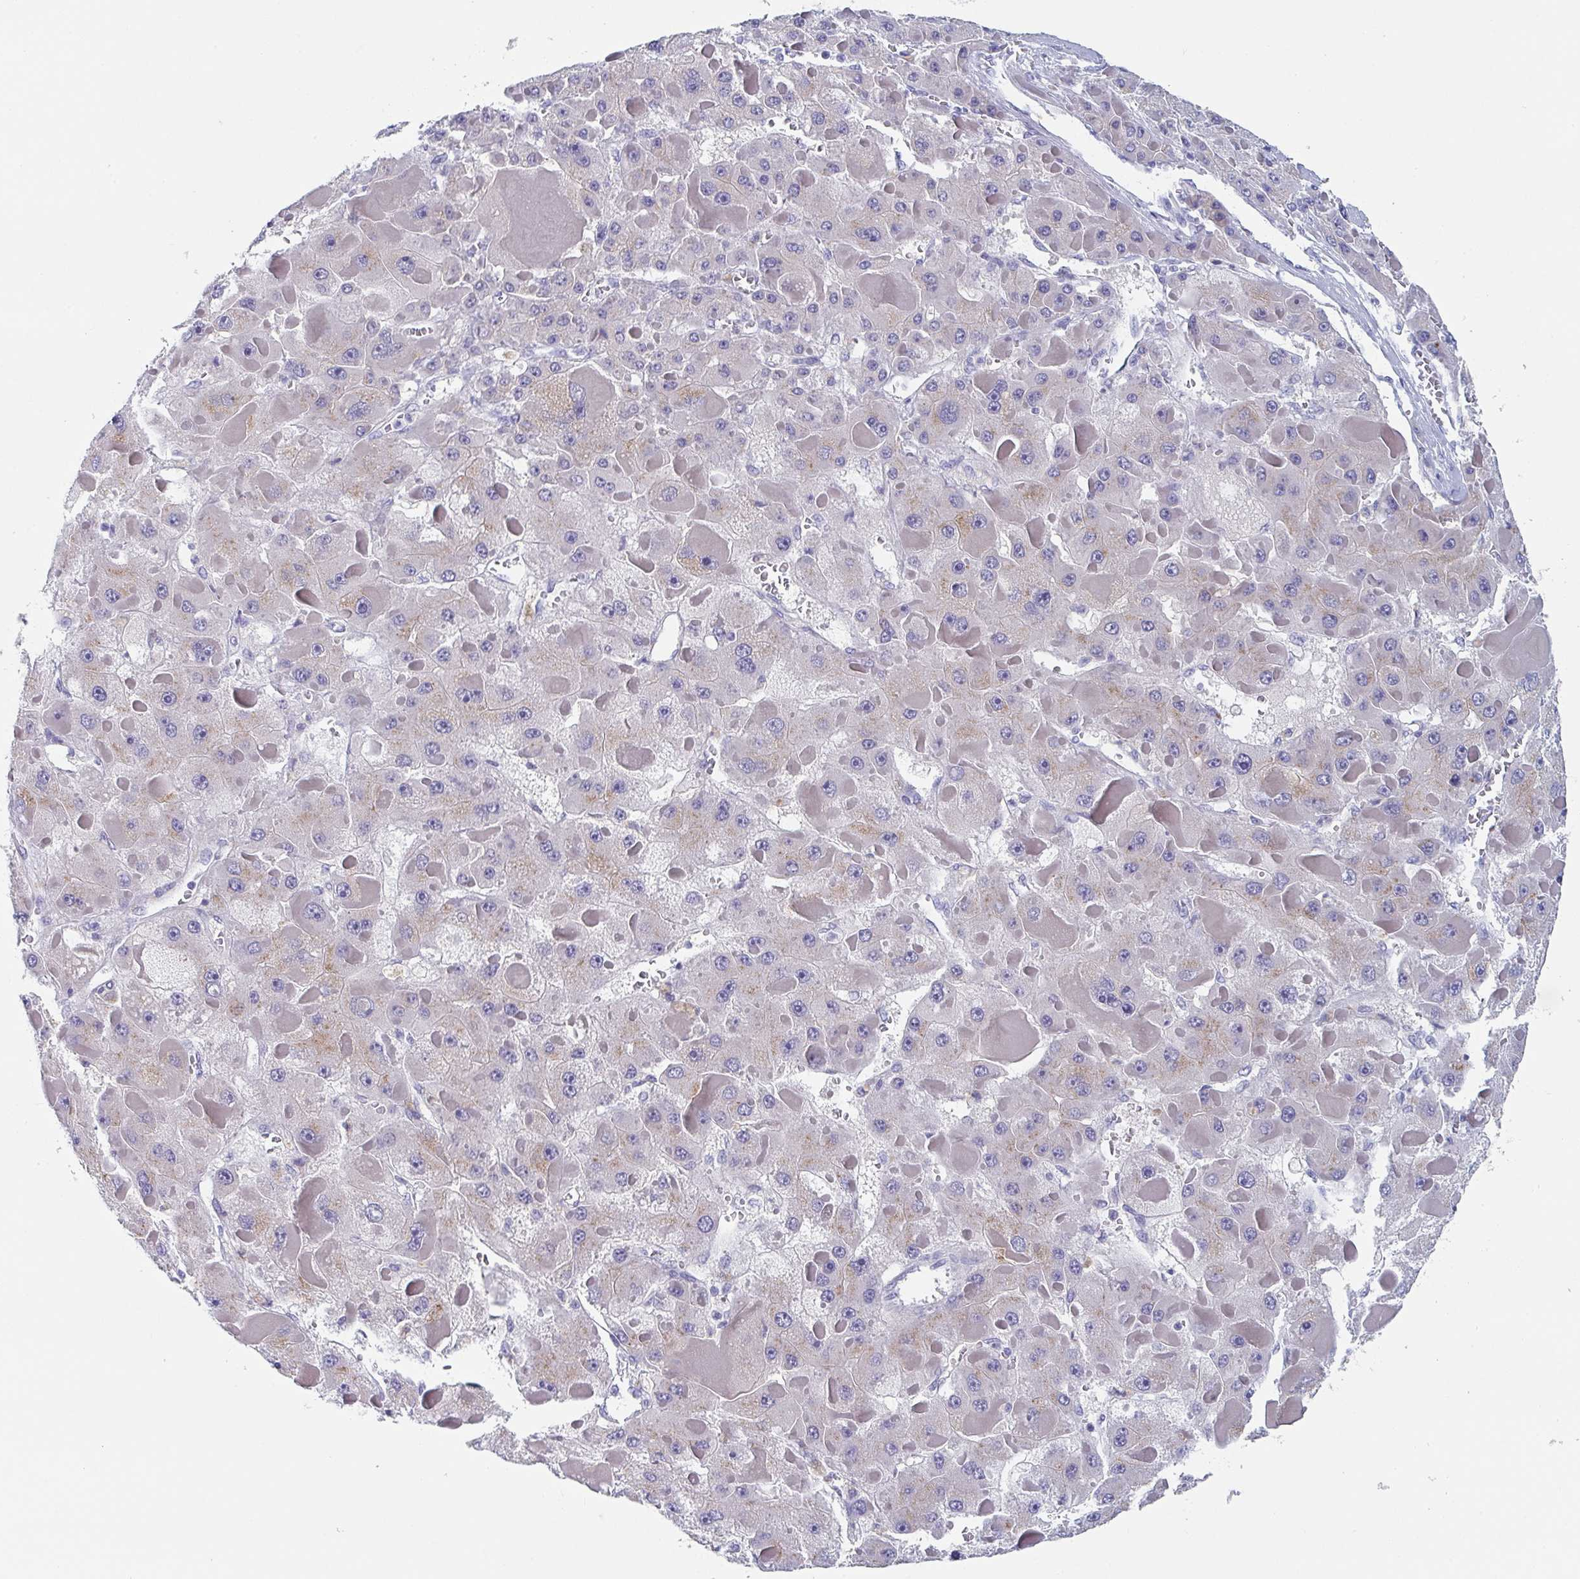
{"staining": {"intensity": "negative", "quantity": "none", "location": "none"}, "tissue": "liver cancer", "cell_type": "Tumor cells", "image_type": "cancer", "snomed": [{"axis": "morphology", "description": "Carcinoma, Hepatocellular, NOS"}, {"axis": "topography", "description": "Liver"}], "caption": "Immunohistochemistry (IHC) micrograph of liver cancer (hepatocellular carcinoma) stained for a protein (brown), which shows no positivity in tumor cells.", "gene": "NT5C3B", "patient": {"sex": "female", "age": 73}}